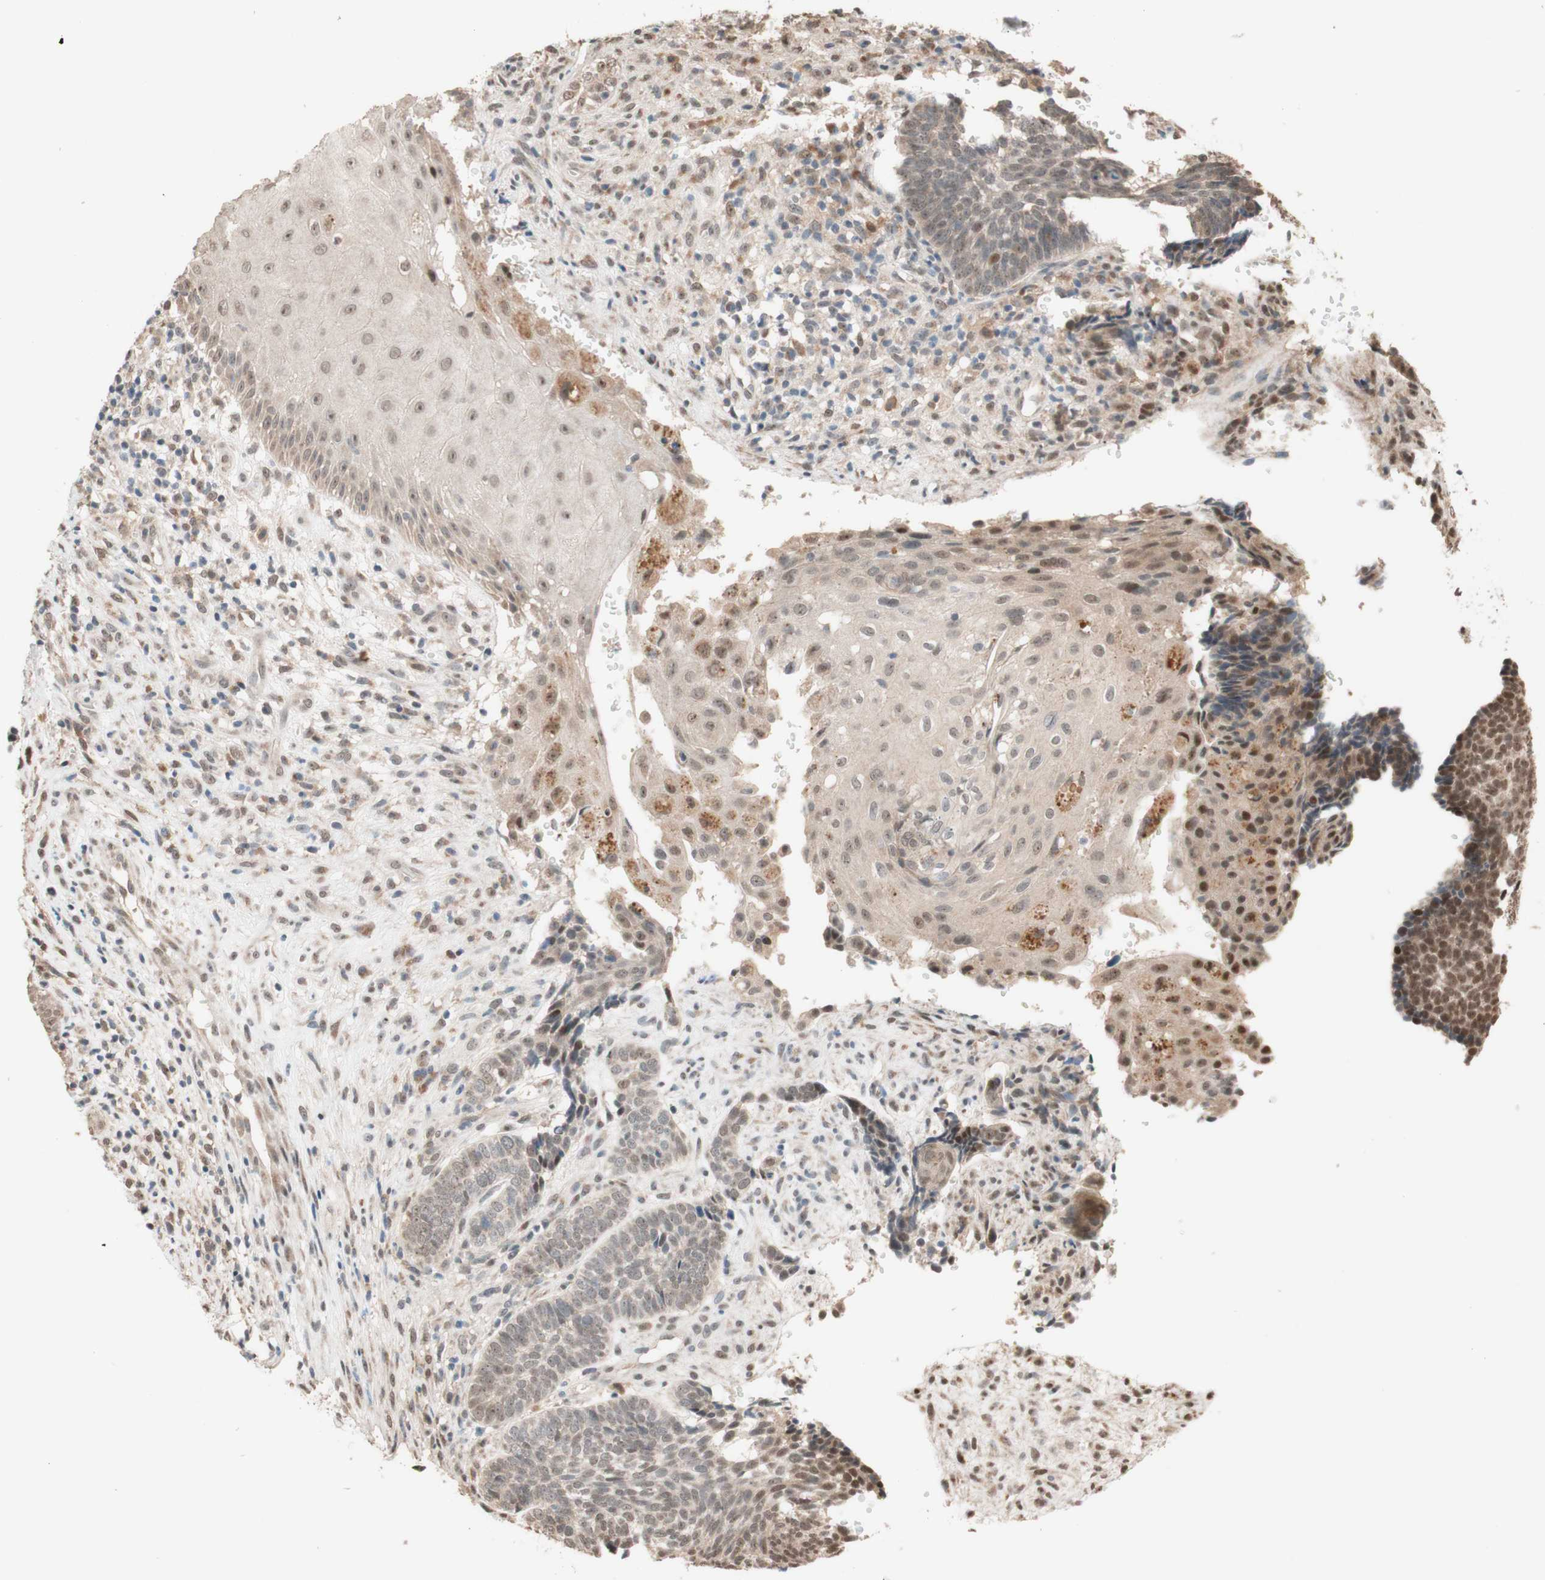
{"staining": {"intensity": "moderate", "quantity": "<25%", "location": "nuclear"}, "tissue": "skin cancer", "cell_type": "Tumor cells", "image_type": "cancer", "snomed": [{"axis": "morphology", "description": "Basal cell carcinoma"}, {"axis": "topography", "description": "Skin"}], "caption": "Basal cell carcinoma (skin) was stained to show a protein in brown. There is low levels of moderate nuclear expression in approximately <25% of tumor cells.", "gene": "CCNC", "patient": {"sex": "male", "age": 84}}